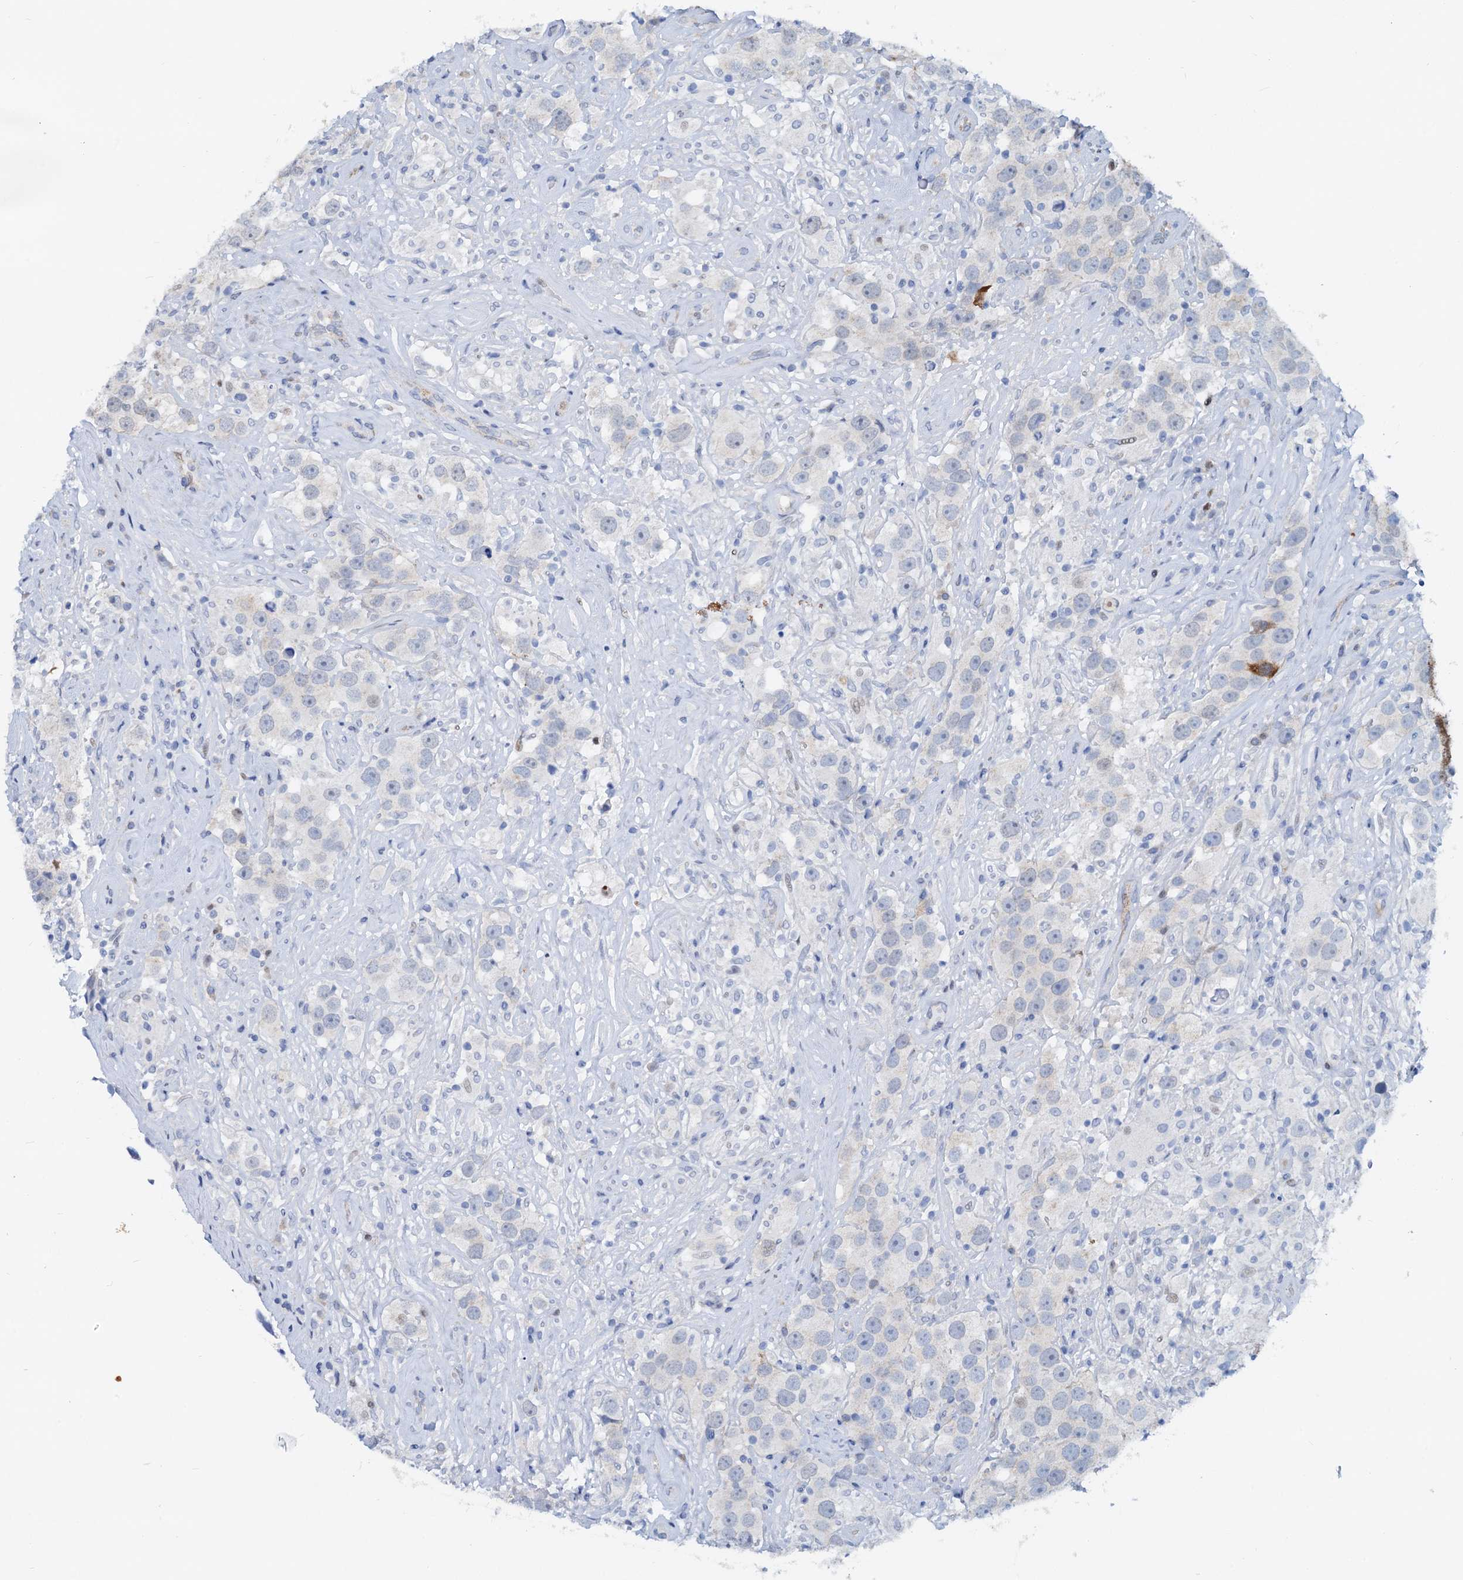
{"staining": {"intensity": "moderate", "quantity": "<25%", "location": "cytoplasmic/membranous"}, "tissue": "testis cancer", "cell_type": "Tumor cells", "image_type": "cancer", "snomed": [{"axis": "morphology", "description": "Seminoma, NOS"}, {"axis": "topography", "description": "Testis"}], "caption": "Testis cancer stained for a protein displays moderate cytoplasmic/membranous positivity in tumor cells. (IHC, brightfield microscopy, high magnification).", "gene": "PTGES3", "patient": {"sex": "male", "age": 49}}